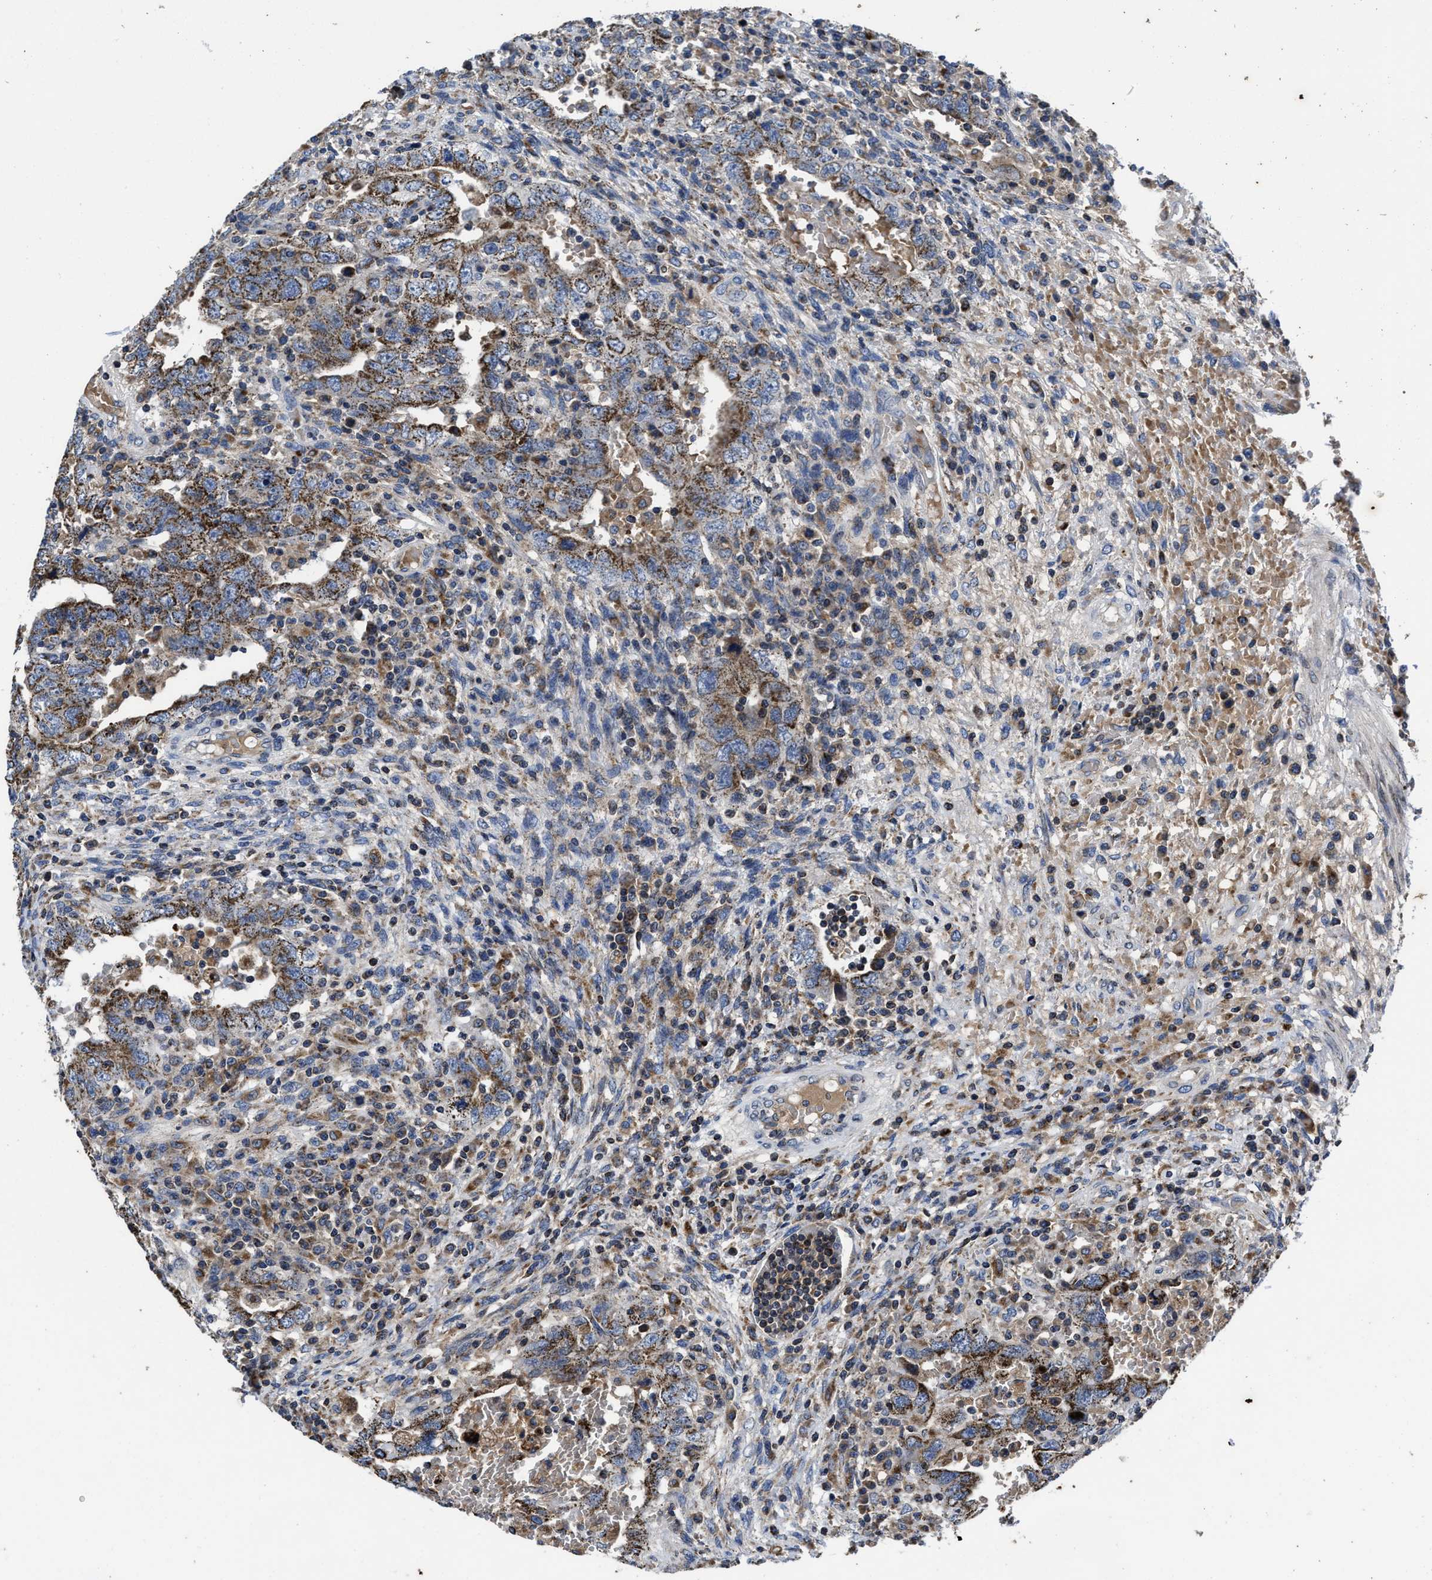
{"staining": {"intensity": "strong", "quantity": ">75%", "location": "cytoplasmic/membranous"}, "tissue": "testis cancer", "cell_type": "Tumor cells", "image_type": "cancer", "snomed": [{"axis": "morphology", "description": "Carcinoma, Embryonal, NOS"}, {"axis": "topography", "description": "Testis"}], "caption": "Brown immunohistochemical staining in human testis cancer displays strong cytoplasmic/membranous expression in about >75% of tumor cells.", "gene": "CACNA1D", "patient": {"sex": "male", "age": 26}}